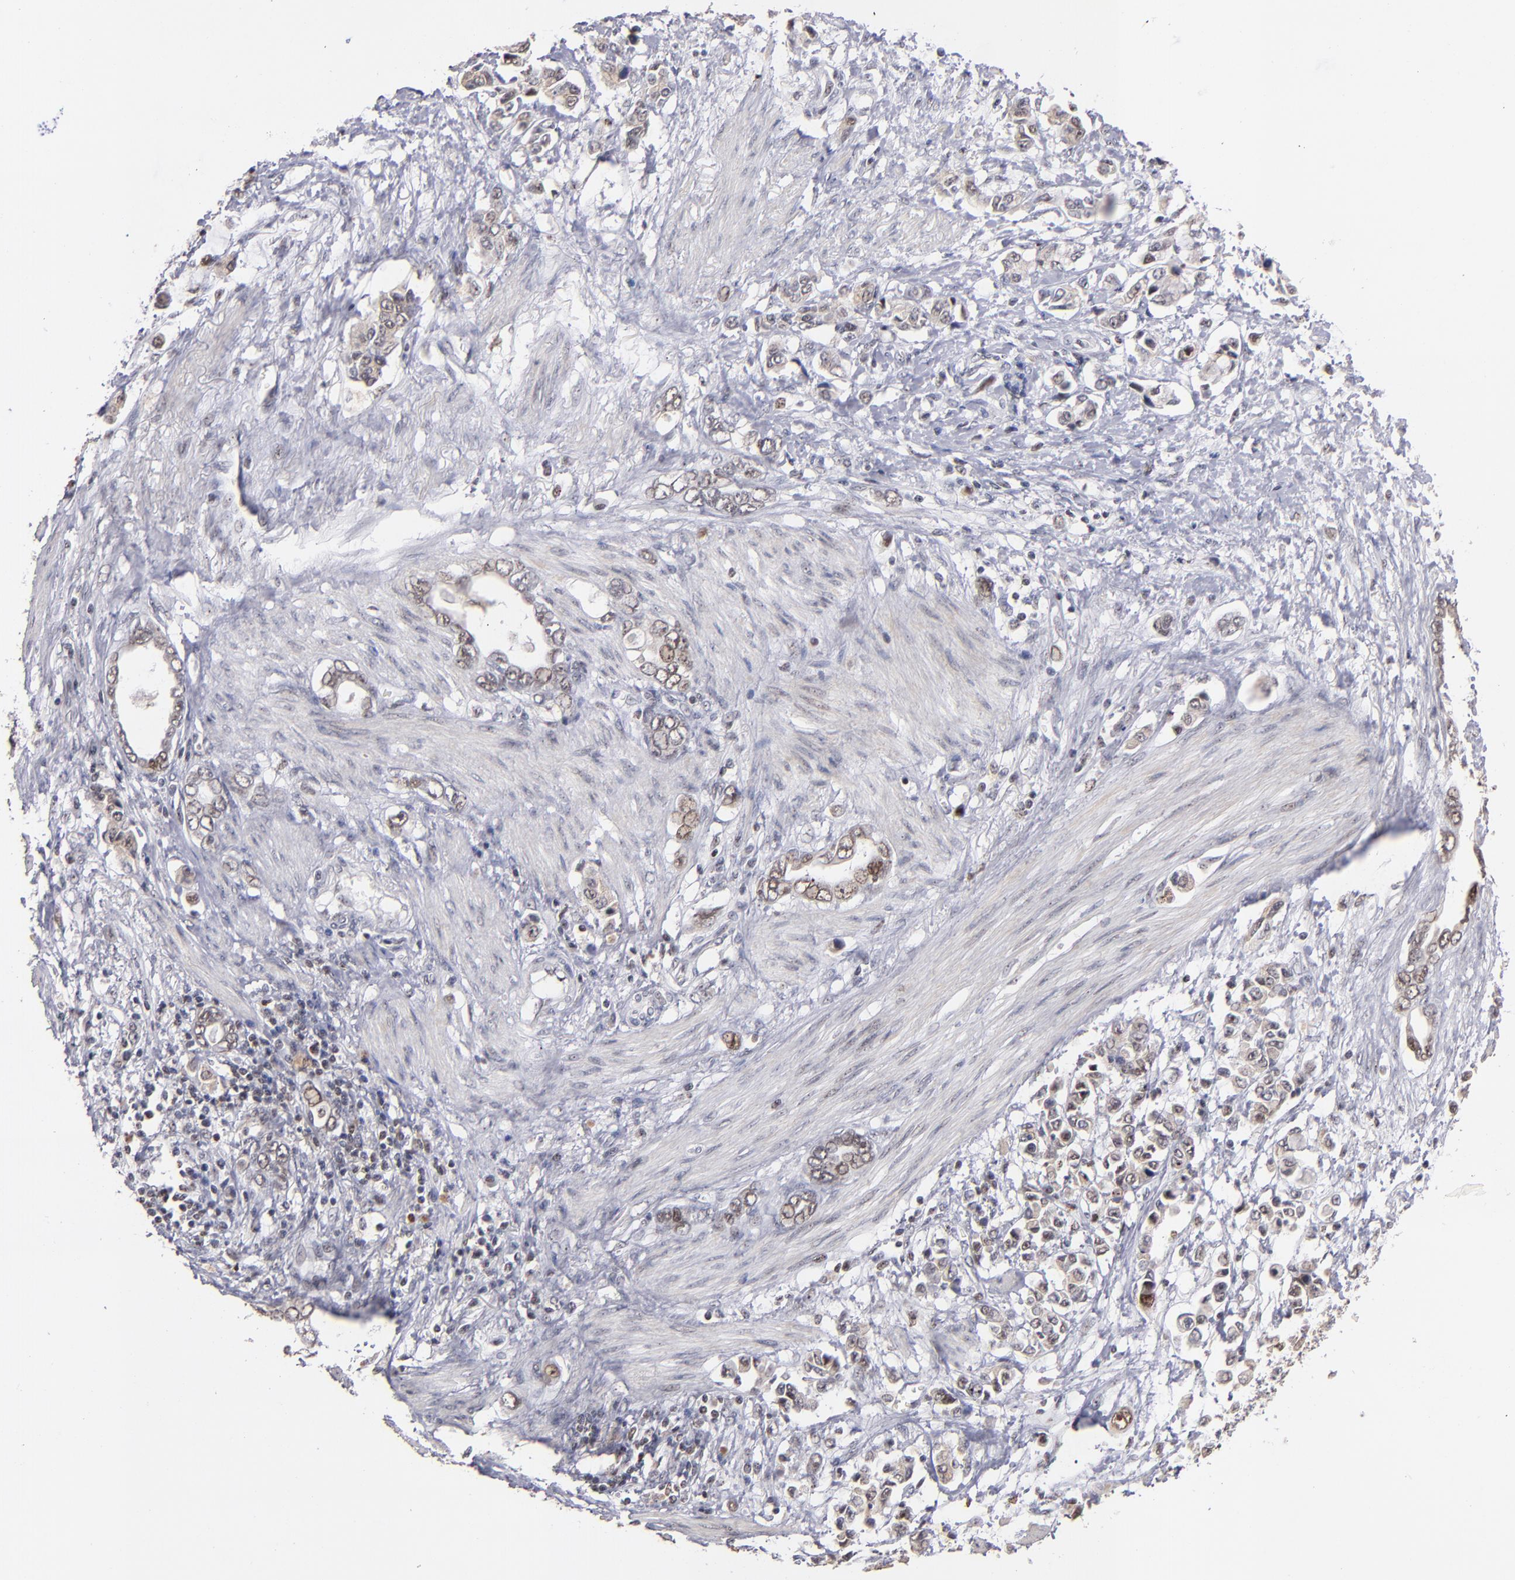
{"staining": {"intensity": "weak", "quantity": ">75%", "location": "cytoplasmic/membranous,nuclear"}, "tissue": "stomach cancer", "cell_type": "Tumor cells", "image_type": "cancer", "snomed": [{"axis": "morphology", "description": "Adenocarcinoma, NOS"}, {"axis": "topography", "description": "Stomach"}], "caption": "Protein staining by immunohistochemistry exhibits weak cytoplasmic/membranous and nuclear expression in about >75% of tumor cells in stomach cancer (adenocarcinoma).", "gene": "PCNX4", "patient": {"sex": "male", "age": 78}}